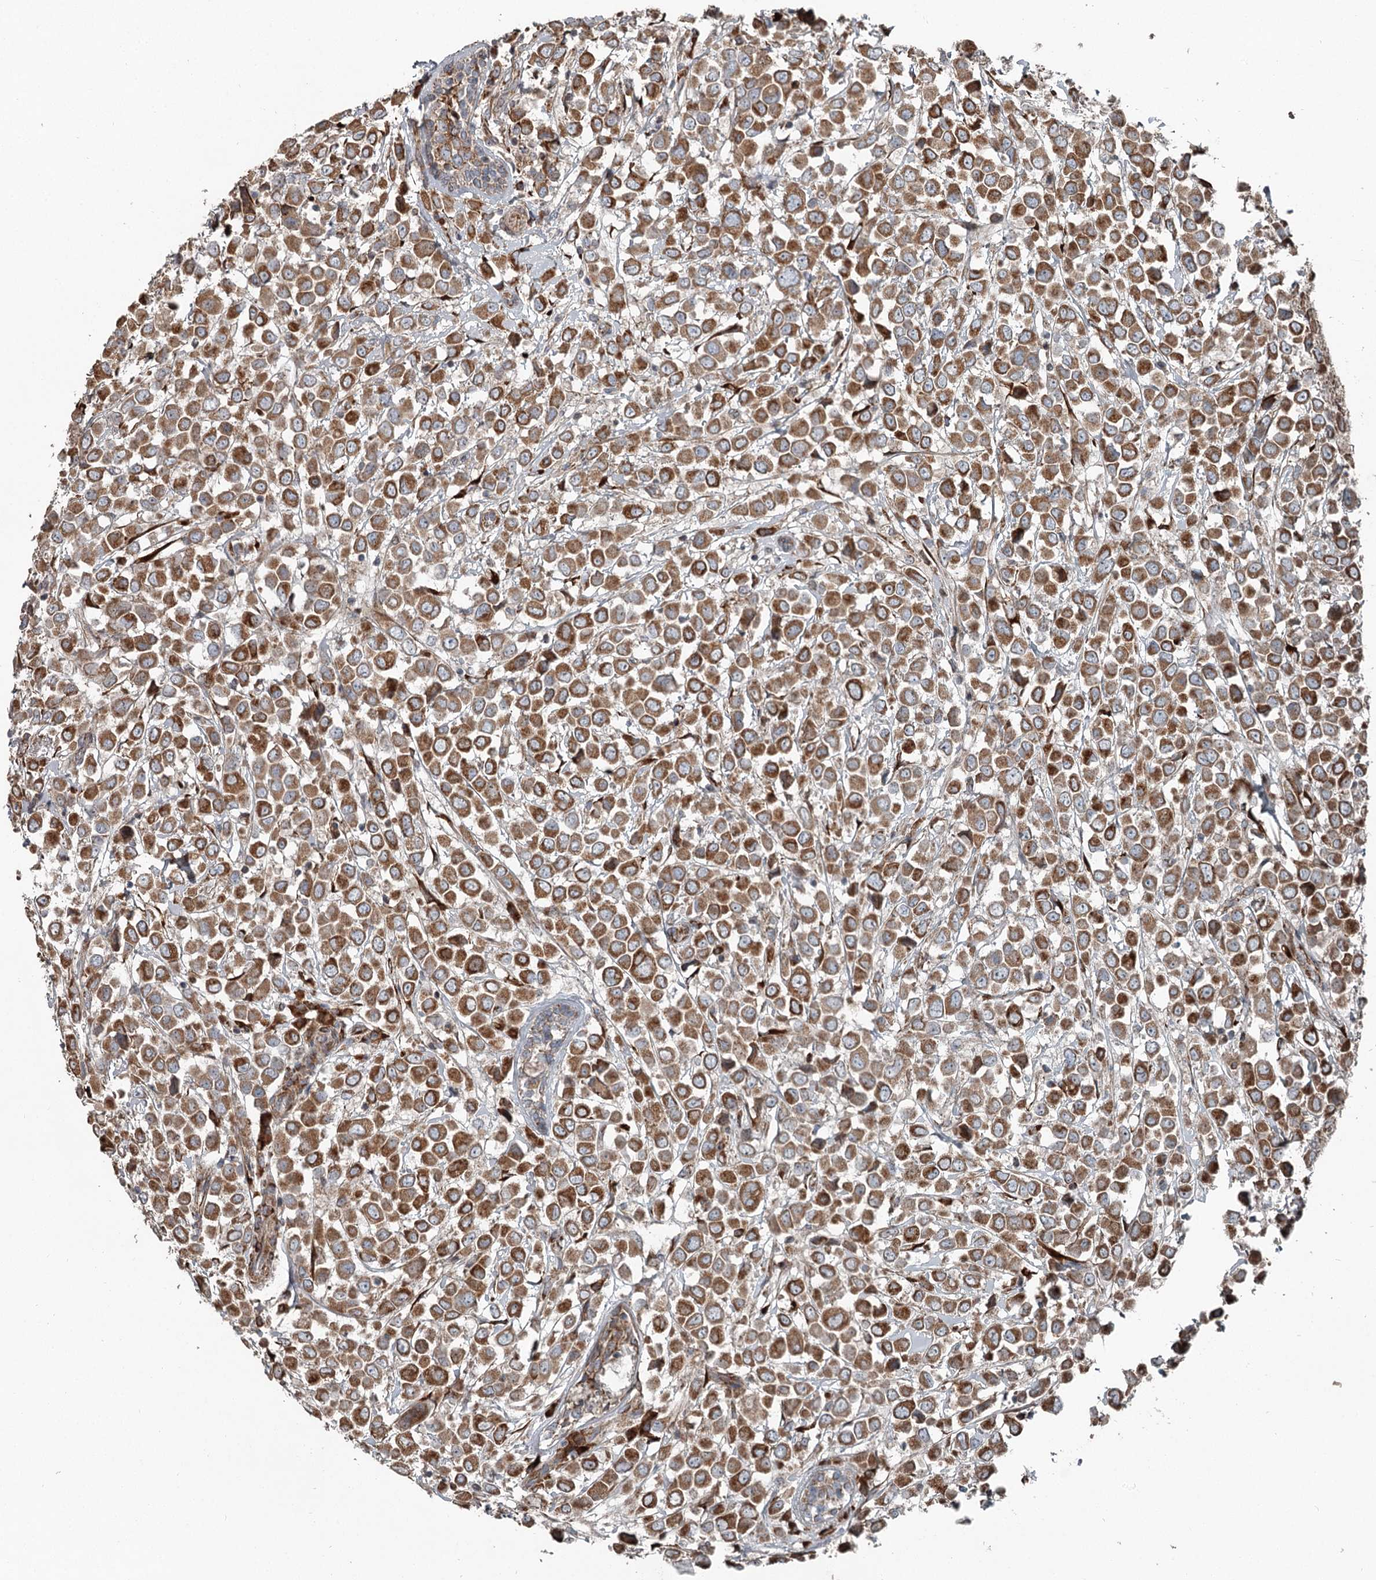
{"staining": {"intensity": "strong", "quantity": ">75%", "location": "cytoplasmic/membranous"}, "tissue": "breast cancer", "cell_type": "Tumor cells", "image_type": "cancer", "snomed": [{"axis": "morphology", "description": "Duct carcinoma"}, {"axis": "topography", "description": "Breast"}], "caption": "This histopathology image reveals immunohistochemistry (IHC) staining of human invasive ductal carcinoma (breast), with high strong cytoplasmic/membranous staining in about >75% of tumor cells.", "gene": "RASSF8", "patient": {"sex": "female", "age": 61}}